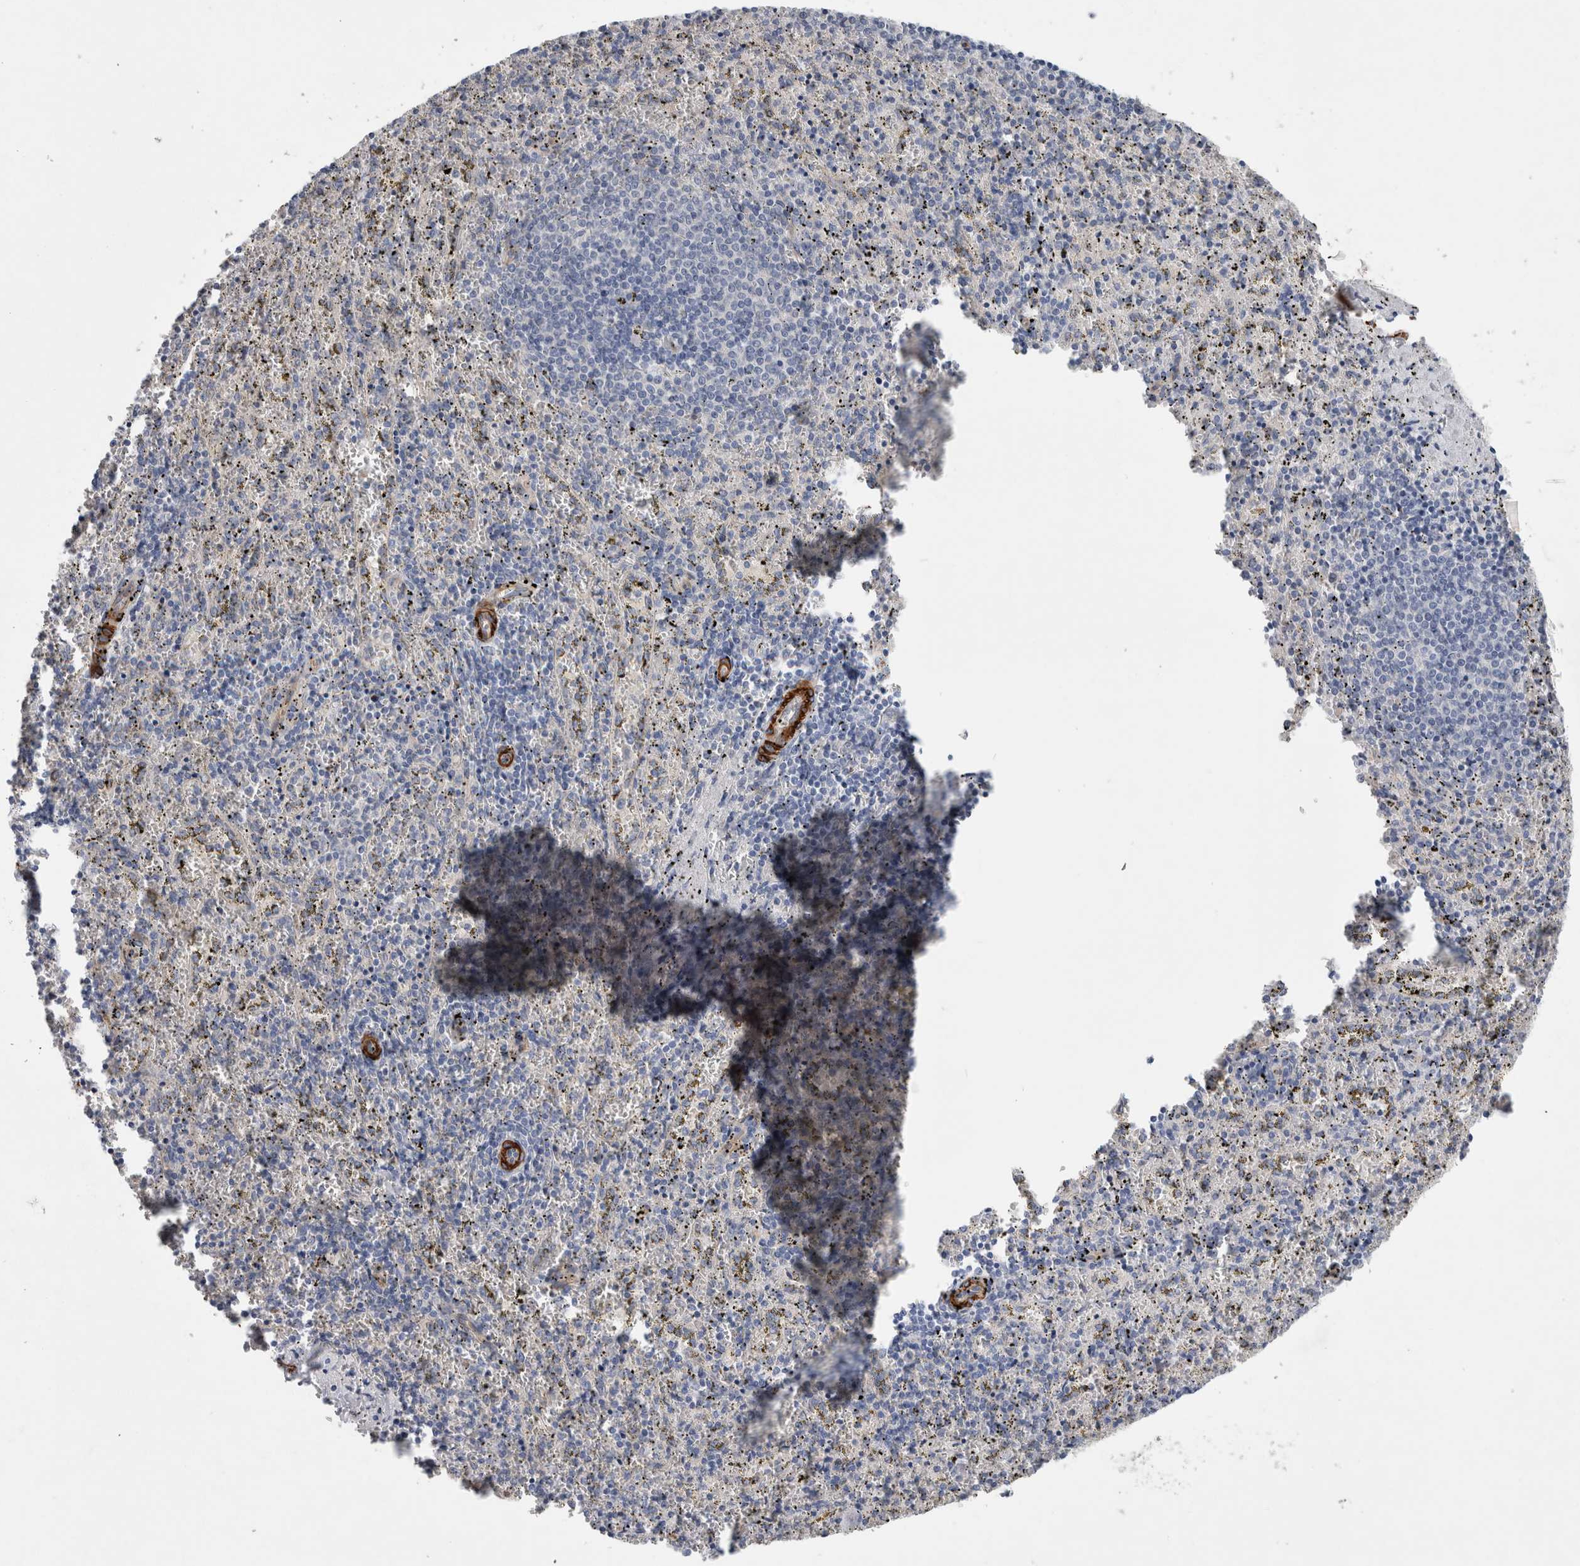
{"staining": {"intensity": "negative", "quantity": "none", "location": "none"}, "tissue": "spleen", "cell_type": "Cells in red pulp", "image_type": "normal", "snomed": [{"axis": "morphology", "description": "Normal tissue, NOS"}, {"axis": "topography", "description": "Spleen"}], "caption": "Immunohistochemical staining of unremarkable spleen reveals no significant staining in cells in red pulp.", "gene": "BCAM", "patient": {"sex": "male", "age": 11}}